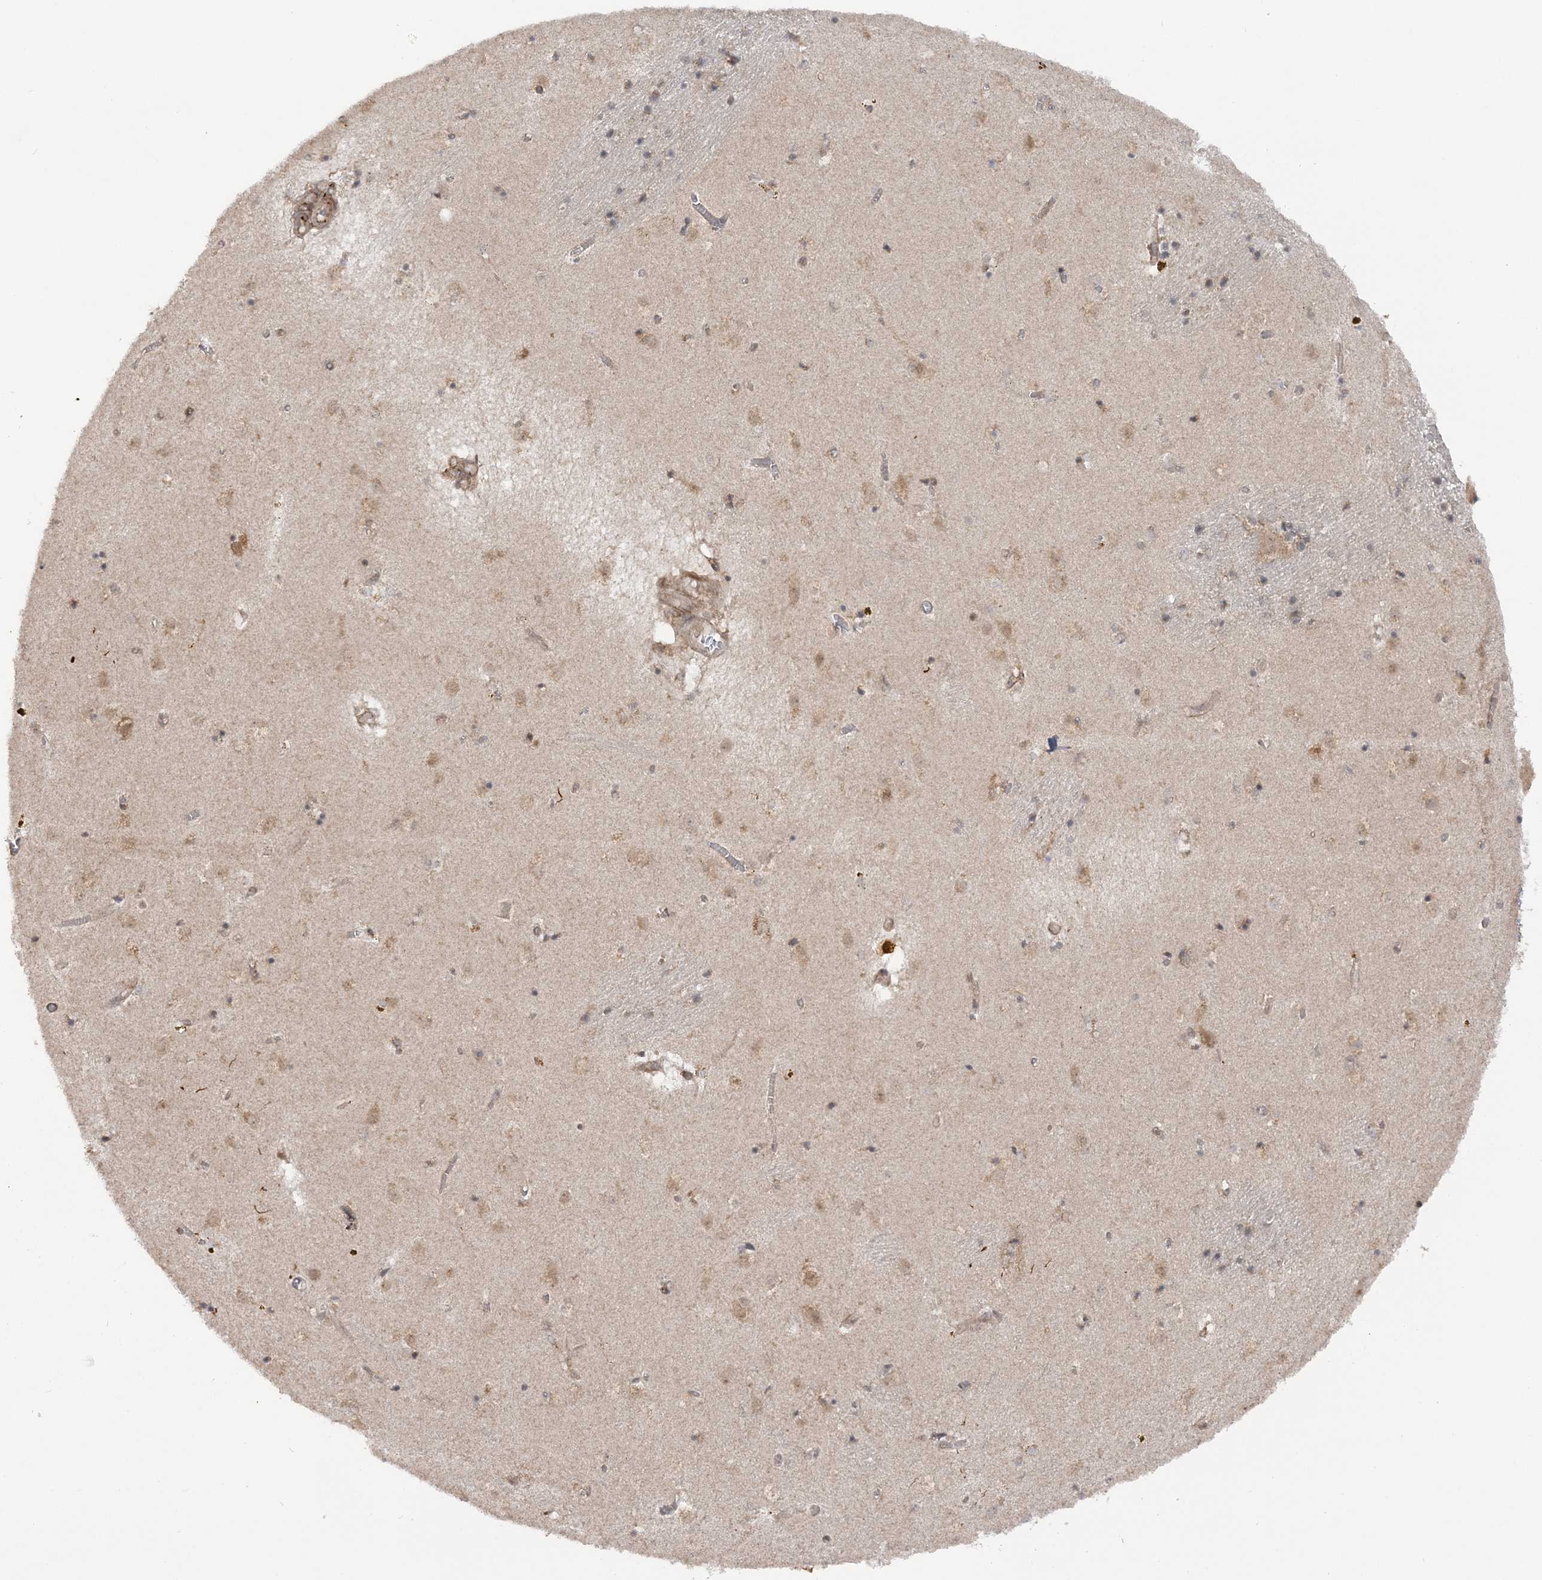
{"staining": {"intensity": "weak", "quantity": "25%-75%", "location": "cytoplasmic/membranous"}, "tissue": "caudate", "cell_type": "Glial cells", "image_type": "normal", "snomed": [{"axis": "morphology", "description": "Normal tissue, NOS"}, {"axis": "topography", "description": "Lateral ventricle wall"}], "caption": "Weak cytoplasmic/membranous positivity is appreciated in approximately 25%-75% of glial cells in benign caudate.", "gene": "MRPL47", "patient": {"sex": "male", "age": 70}}